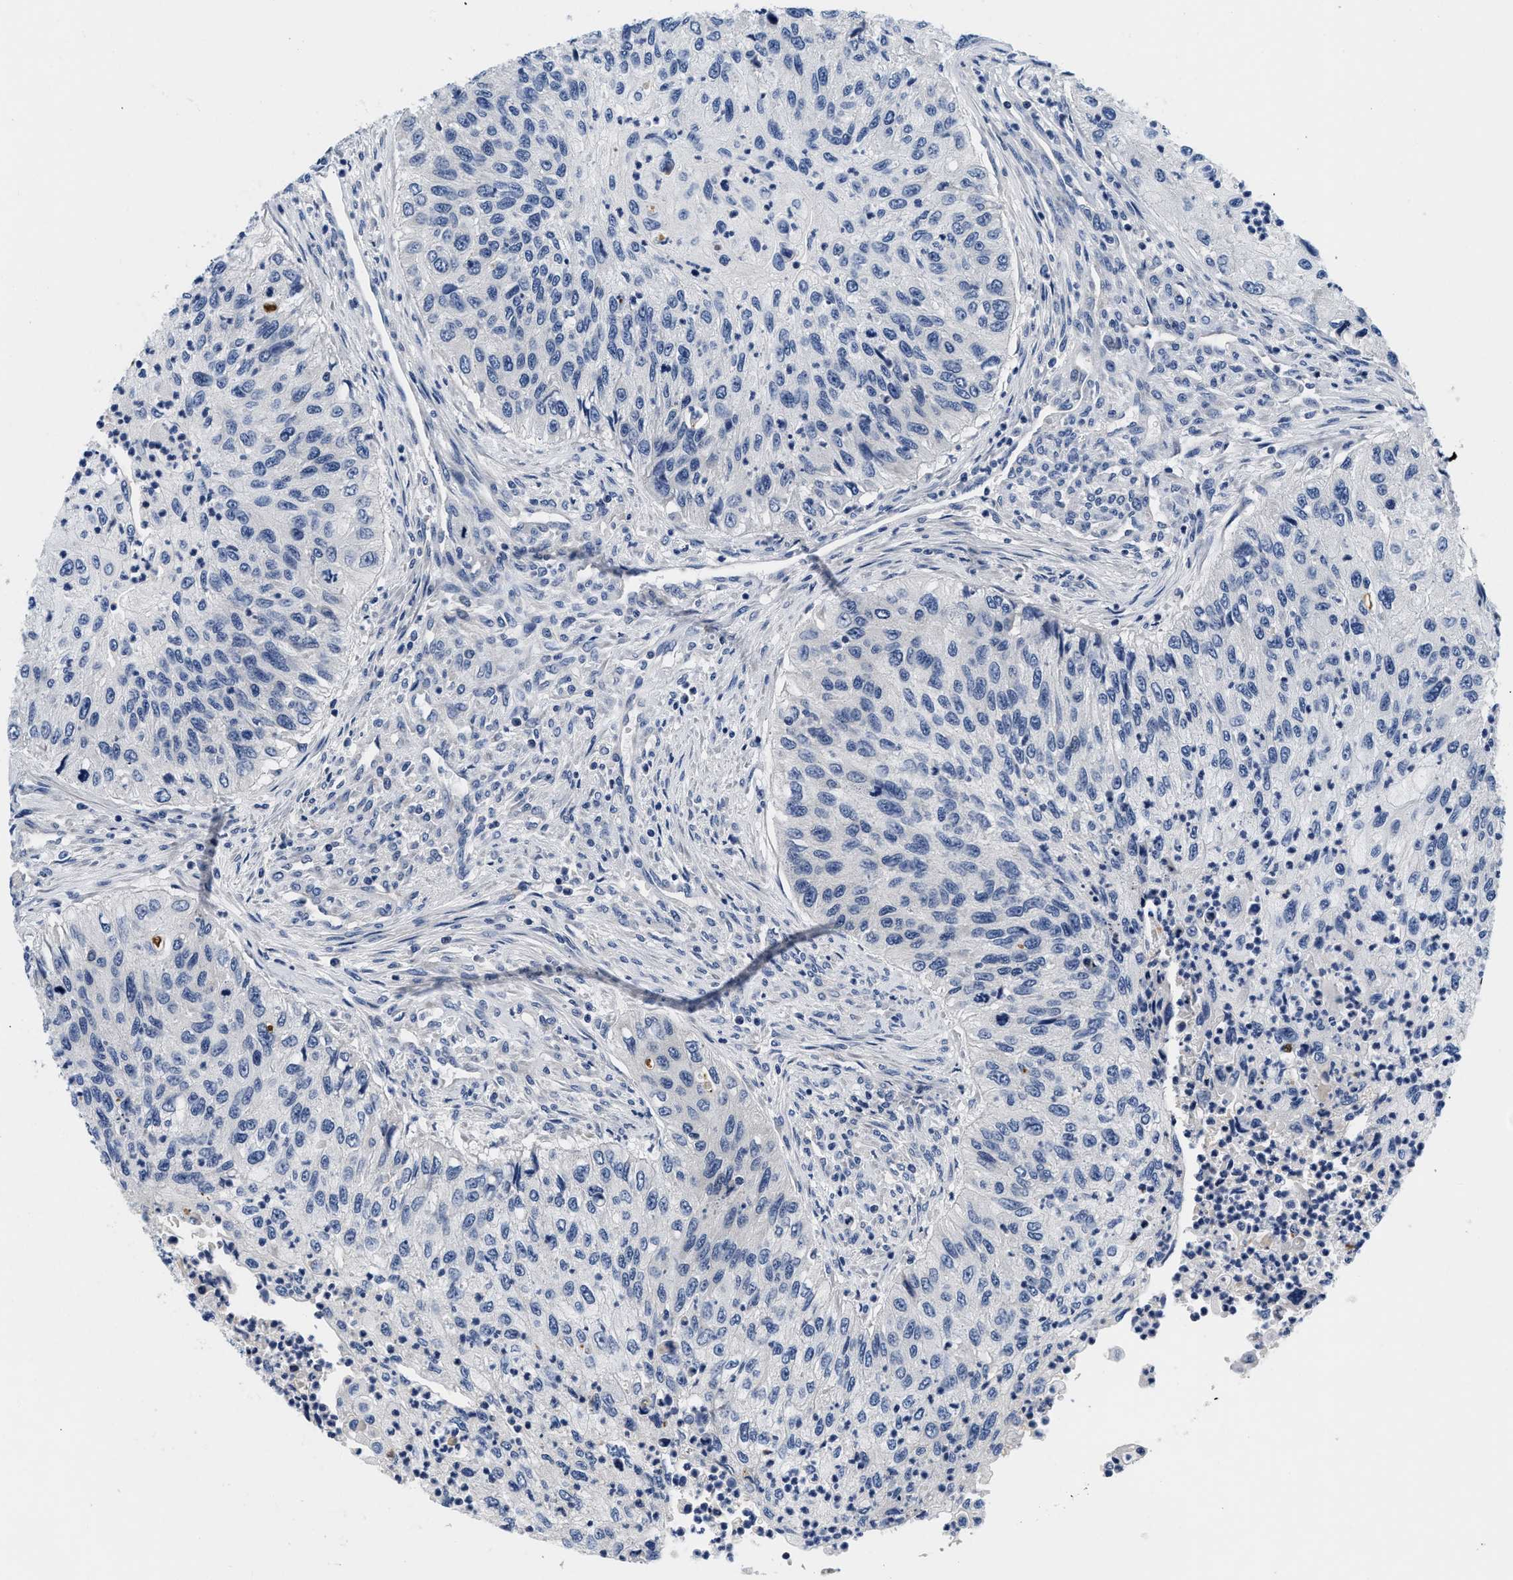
{"staining": {"intensity": "negative", "quantity": "none", "location": "none"}, "tissue": "urothelial cancer", "cell_type": "Tumor cells", "image_type": "cancer", "snomed": [{"axis": "morphology", "description": "Urothelial carcinoma, High grade"}, {"axis": "topography", "description": "Urinary bladder"}], "caption": "Micrograph shows no significant protein positivity in tumor cells of urothelial cancer. (DAB (3,3'-diaminobenzidine) immunohistochemistry, high magnification).", "gene": "PDP1", "patient": {"sex": "female", "age": 60}}